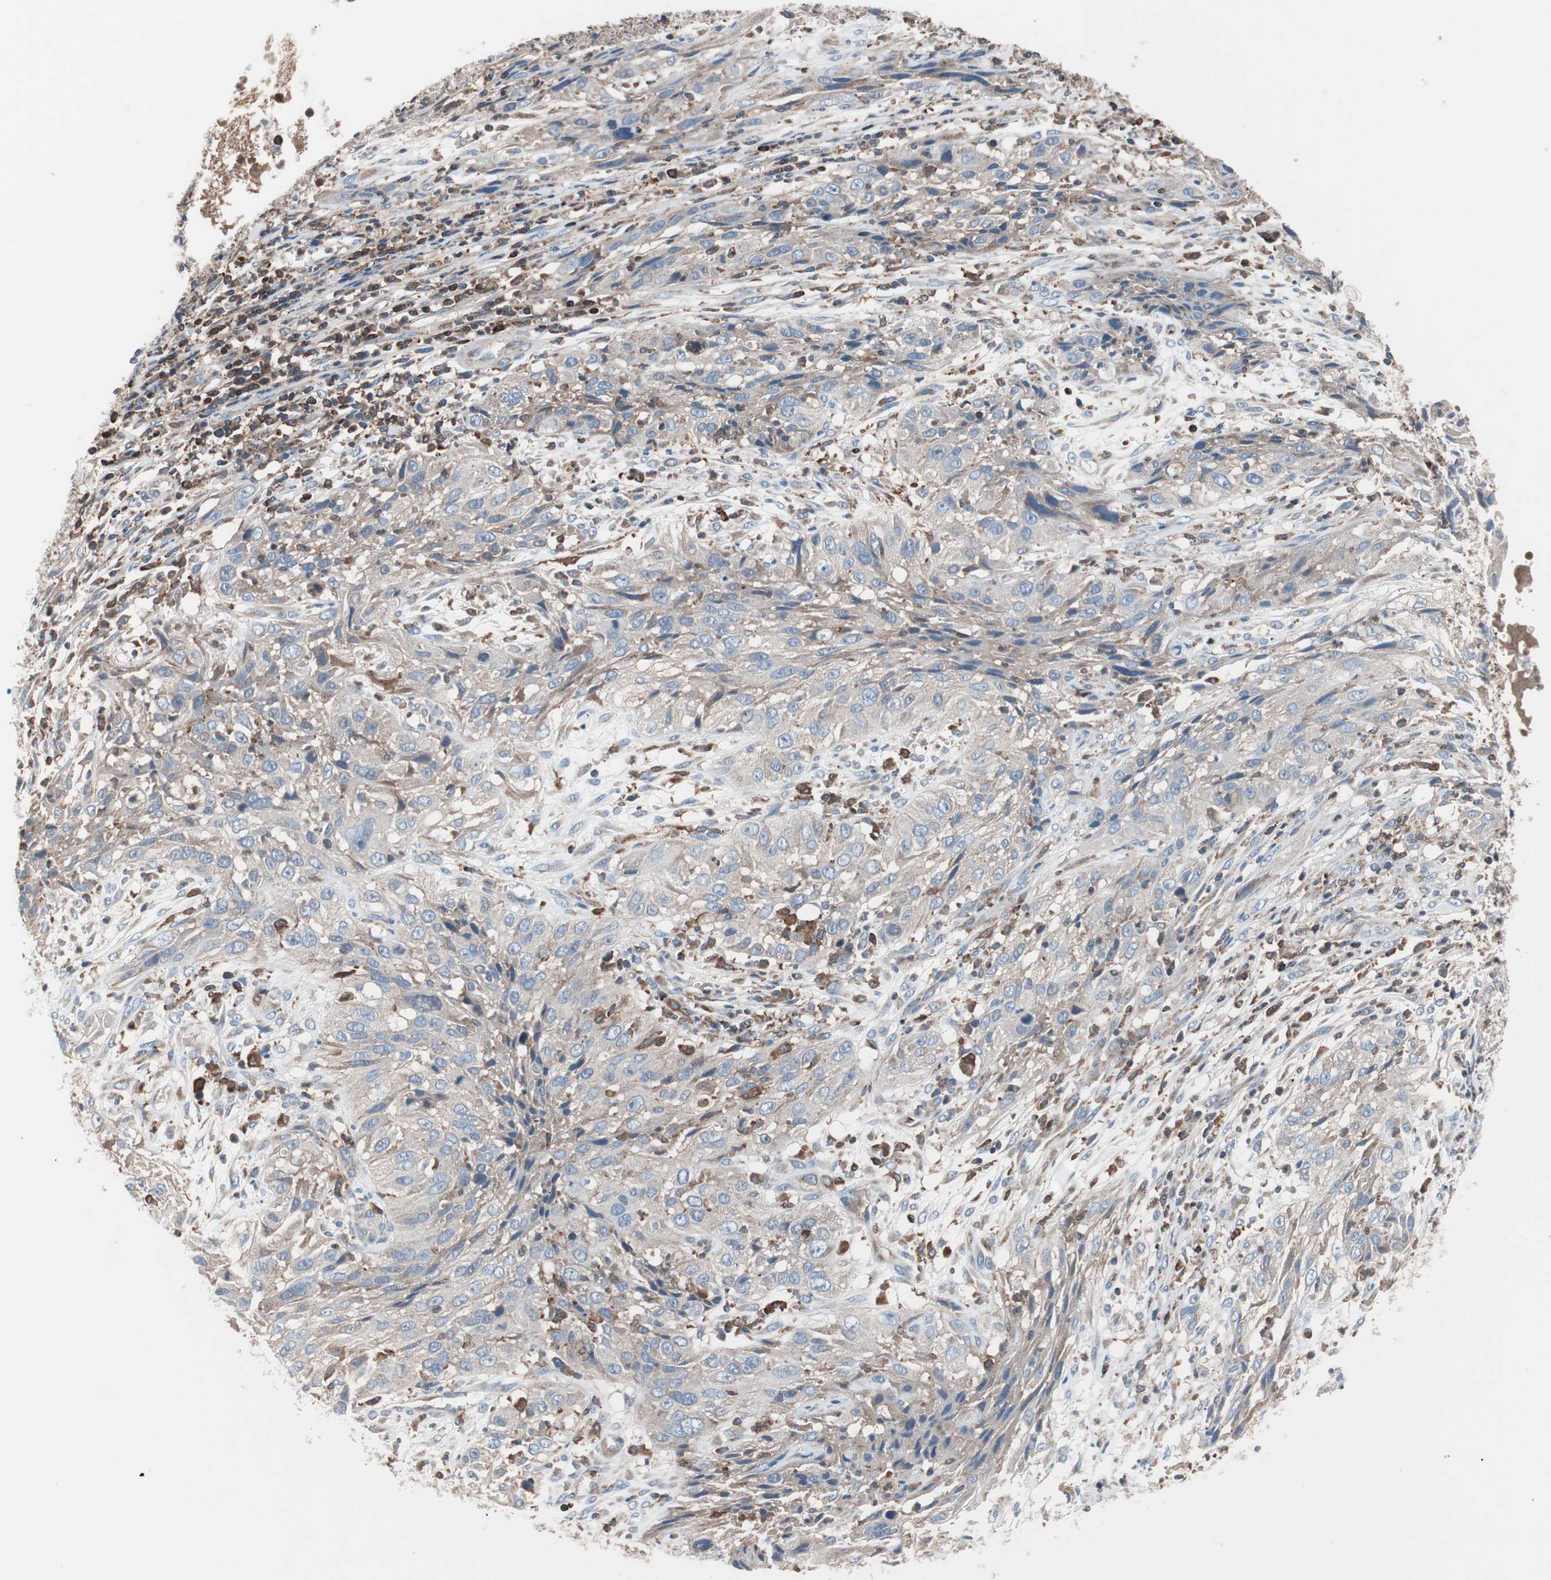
{"staining": {"intensity": "weak", "quantity": ">75%", "location": "cytoplasmic/membranous"}, "tissue": "cervical cancer", "cell_type": "Tumor cells", "image_type": "cancer", "snomed": [{"axis": "morphology", "description": "Squamous cell carcinoma, NOS"}, {"axis": "topography", "description": "Cervix"}], "caption": "Protein staining exhibits weak cytoplasmic/membranous positivity in about >75% of tumor cells in squamous cell carcinoma (cervical). (DAB = brown stain, brightfield microscopy at high magnification).", "gene": "PIK3R1", "patient": {"sex": "female", "age": 32}}